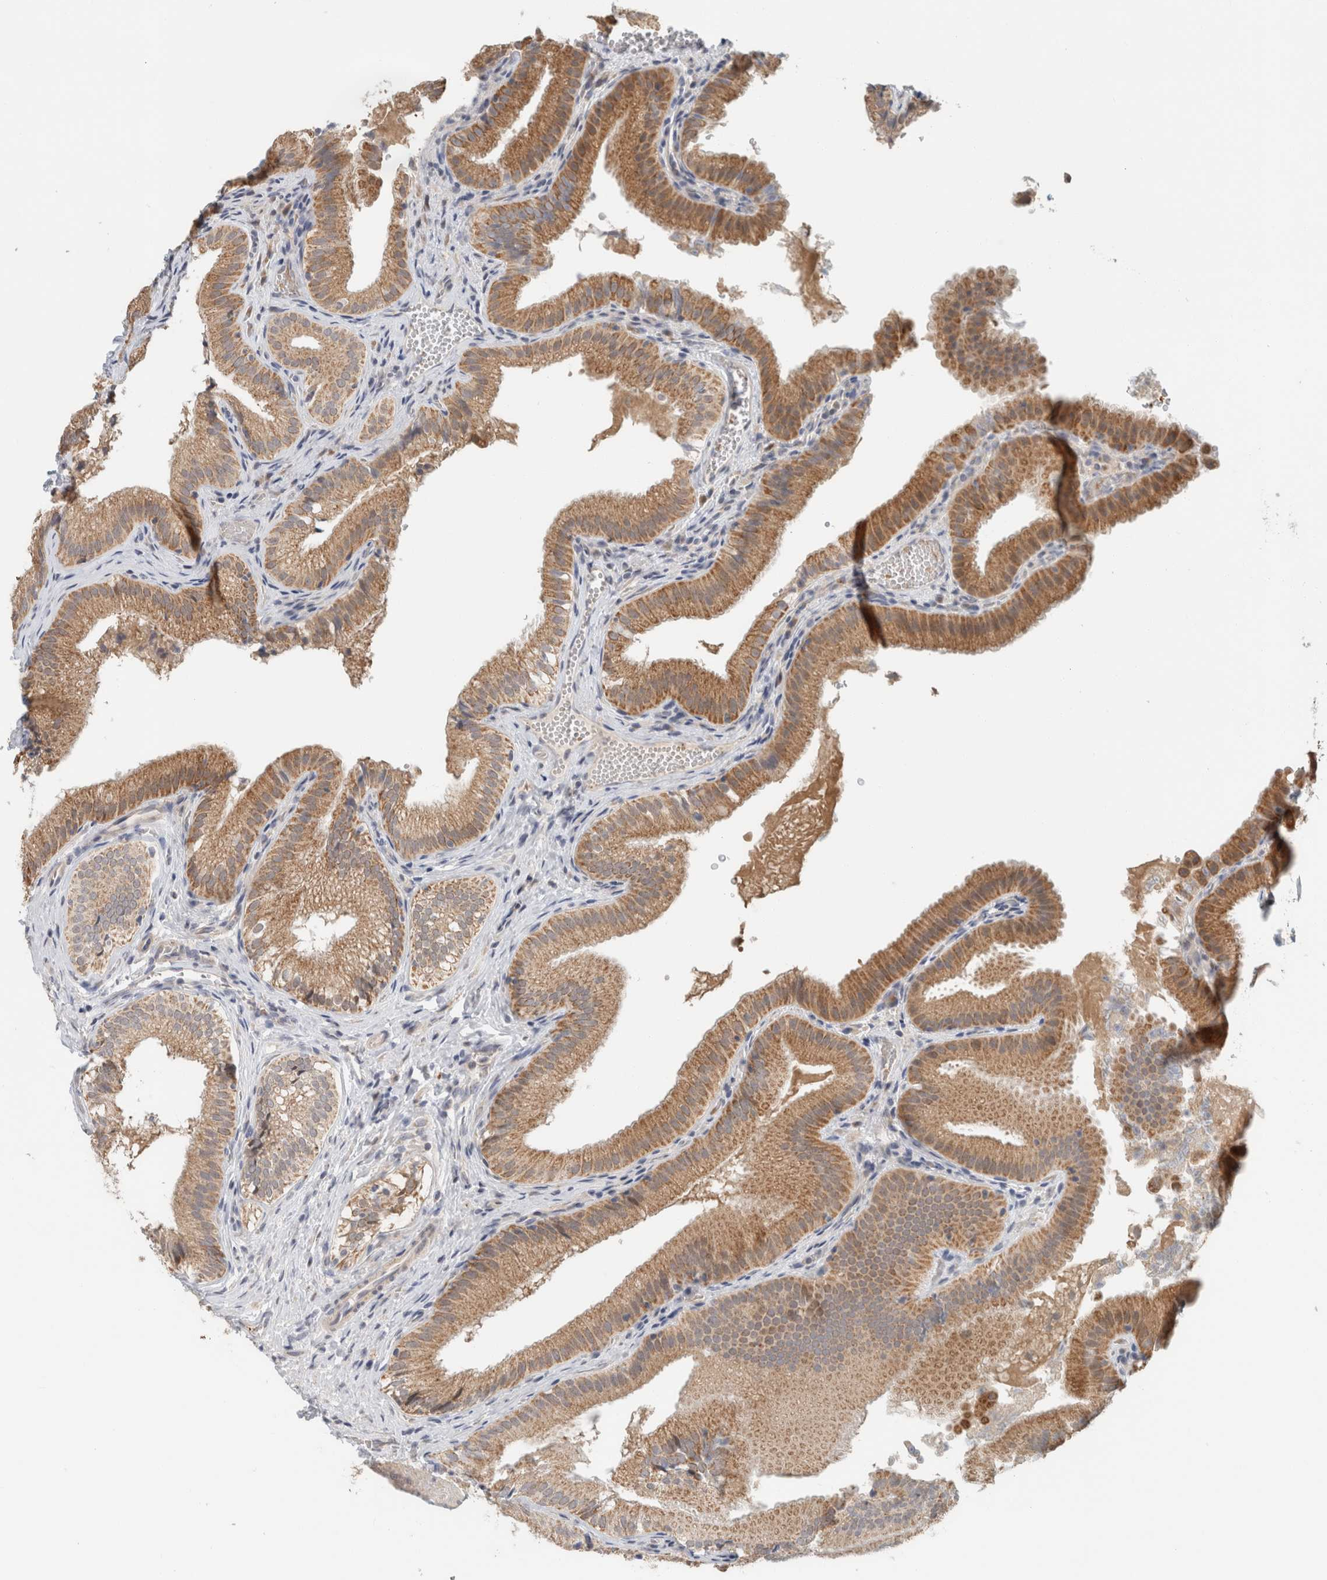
{"staining": {"intensity": "moderate", "quantity": ">75%", "location": "cytoplasmic/membranous"}, "tissue": "gallbladder", "cell_type": "Glandular cells", "image_type": "normal", "snomed": [{"axis": "morphology", "description": "Normal tissue, NOS"}, {"axis": "topography", "description": "Gallbladder"}], "caption": "The immunohistochemical stain shows moderate cytoplasmic/membranous positivity in glandular cells of benign gallbladder. (Brightfield microscopy of DAB IHC at high magnification).", "gene": "CRAT", "patient": {"sex": "female", "age": 30}}